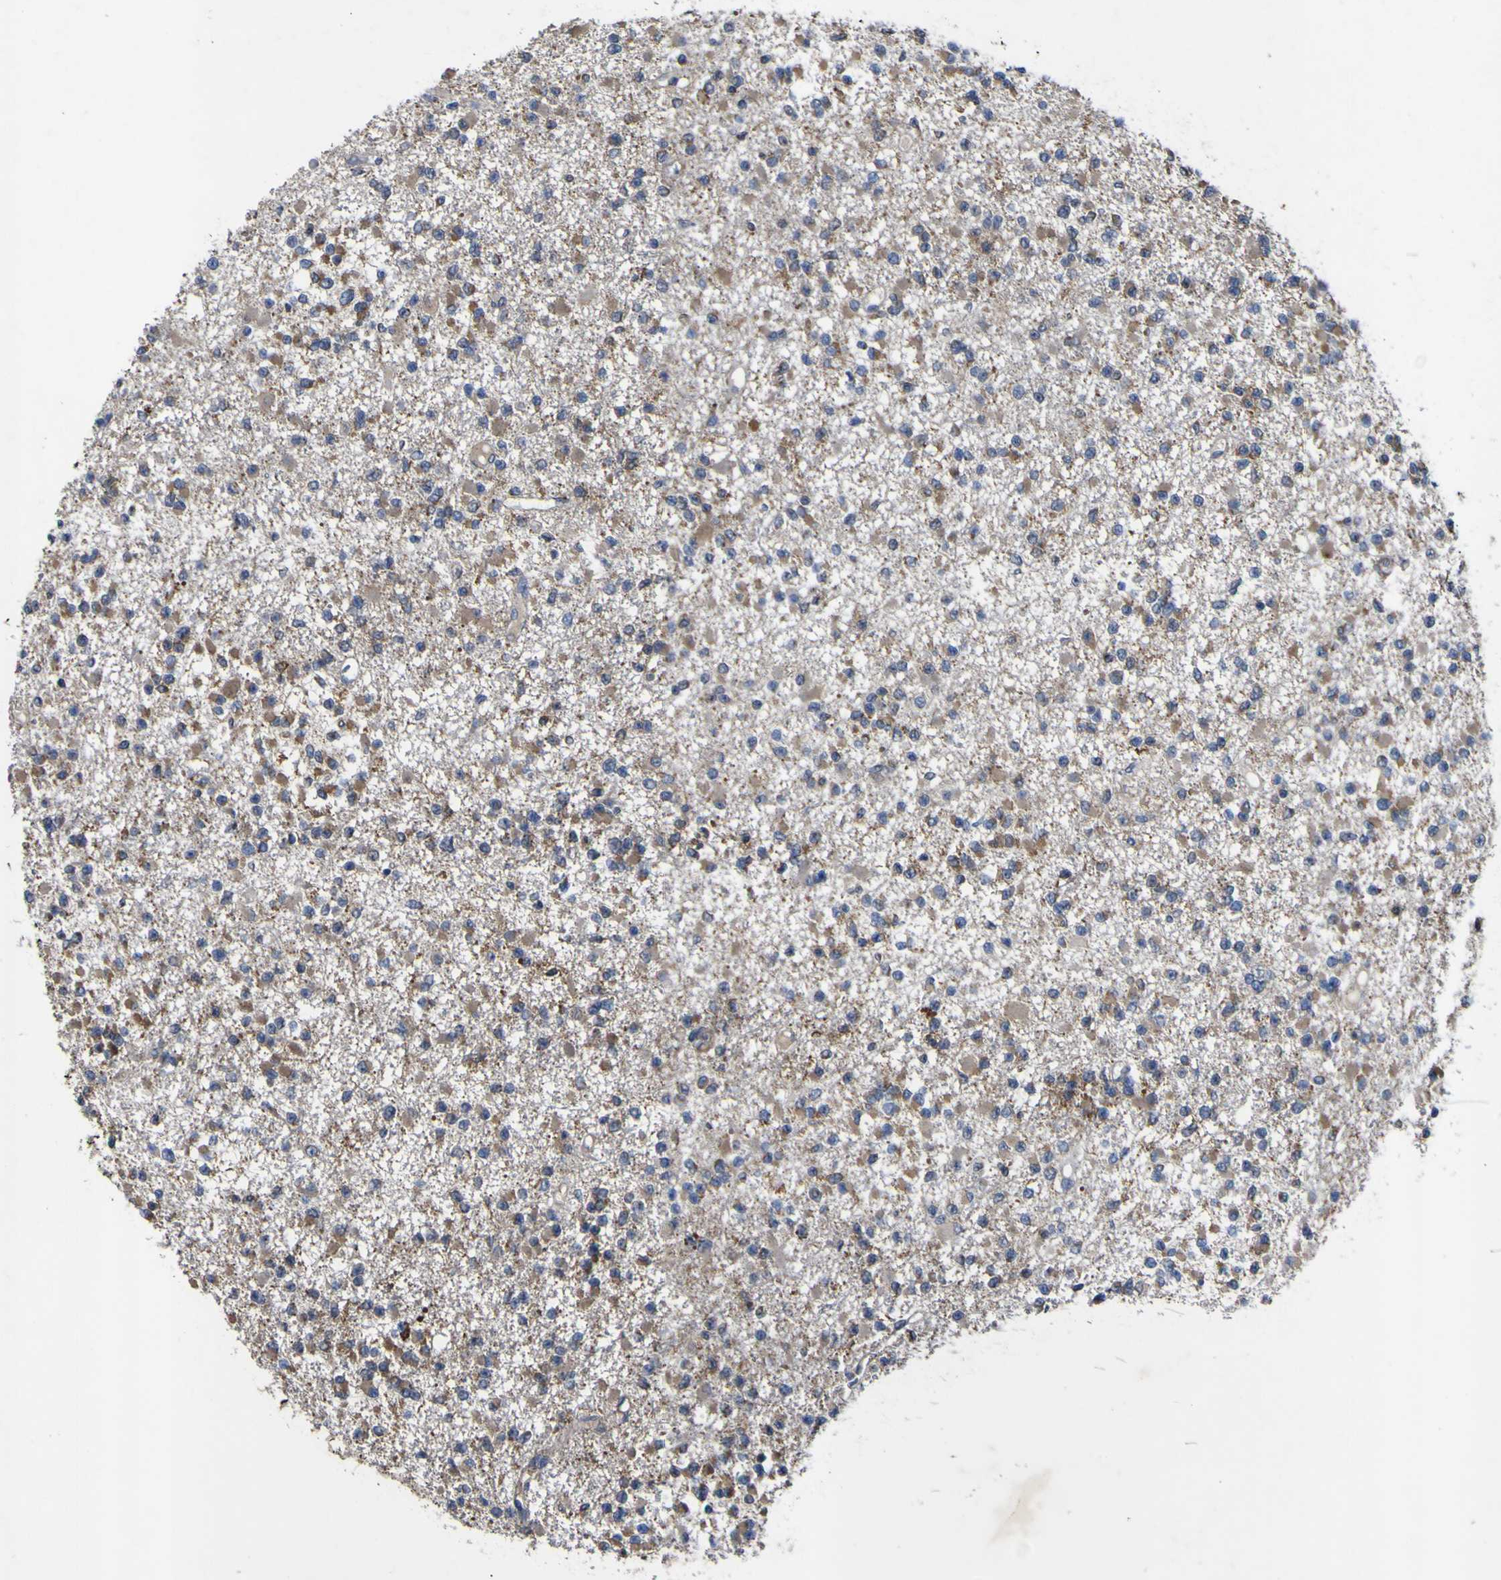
{"staining": {"intensity": "weak", "quantity": "25%-75%", "location": "cytoplasmic/membranous"}, "tissue": "glioma", "cell_type": "Tumor cells", "image_type": "cancer", "snomed": [{"axis": "morphology", "description": "Glioma, malignant, Low grade"}, {"axis": "topography", "description": "Brain"}], "caption": "Human glioma stained with a protein marker reveals weak staining in tumor cells.", "gene": "IRAK2", "patient": {"sex": "female", "age": 22}}